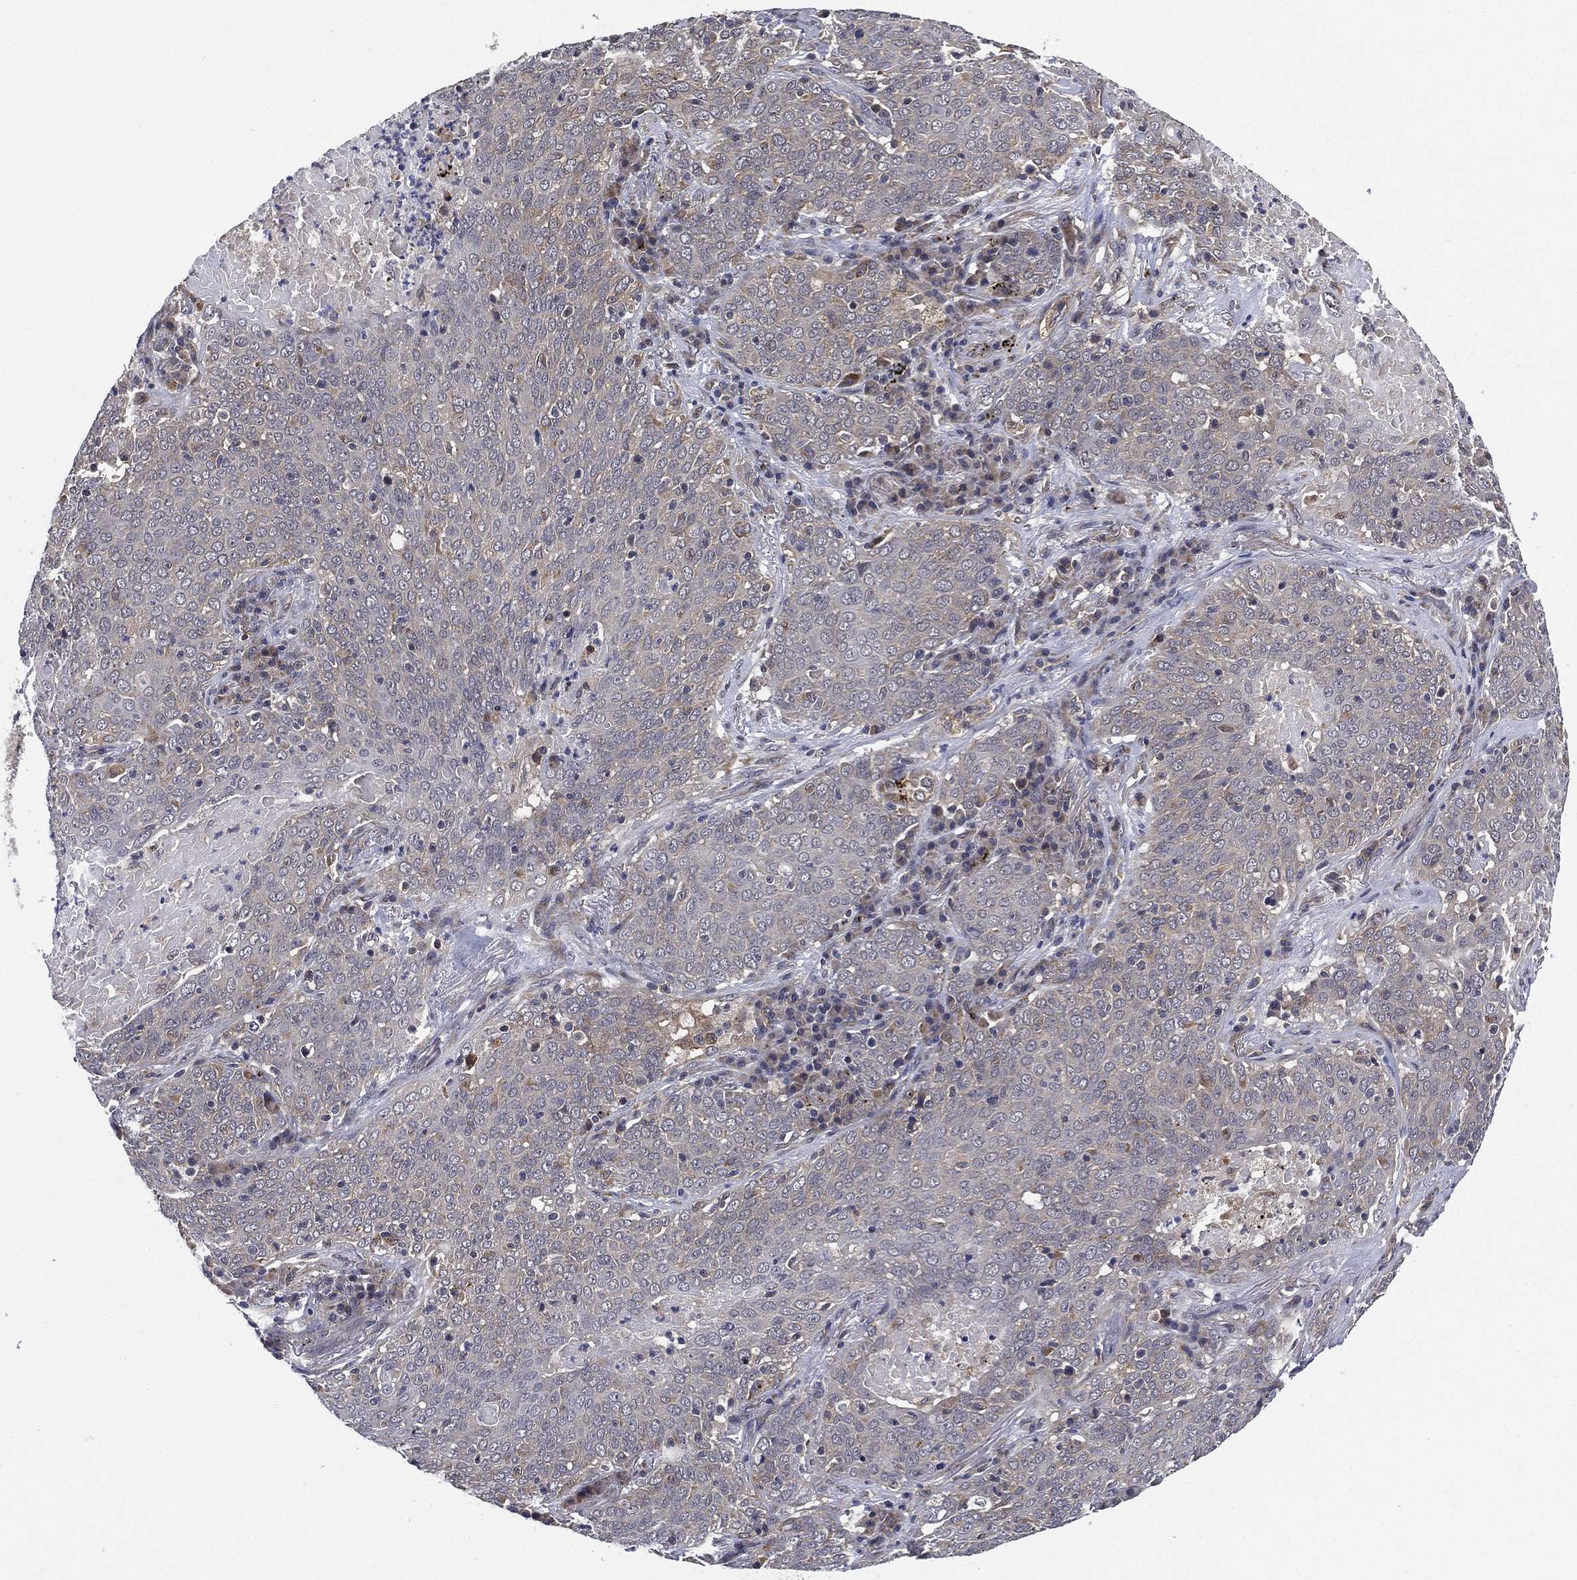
{"staining": {"intensity": "negative", "quantity": "none", "location": "none"}, "tissue": "lung cancer", "cell_type": "Tumor cells", "image_type": "cancer", "snomed": [{"axis": "morphology", "description": "Squamous cell carcinoma, NOS"}, {"axis": "topography", "description": "Lung"}], "caption": "Immunohistochemical staining of human lung squamous cell carcinoma exhibits no significant expression in tumor cells.", "gene": "SELENOO", "patient": {"sex": "male", "age": 82}}